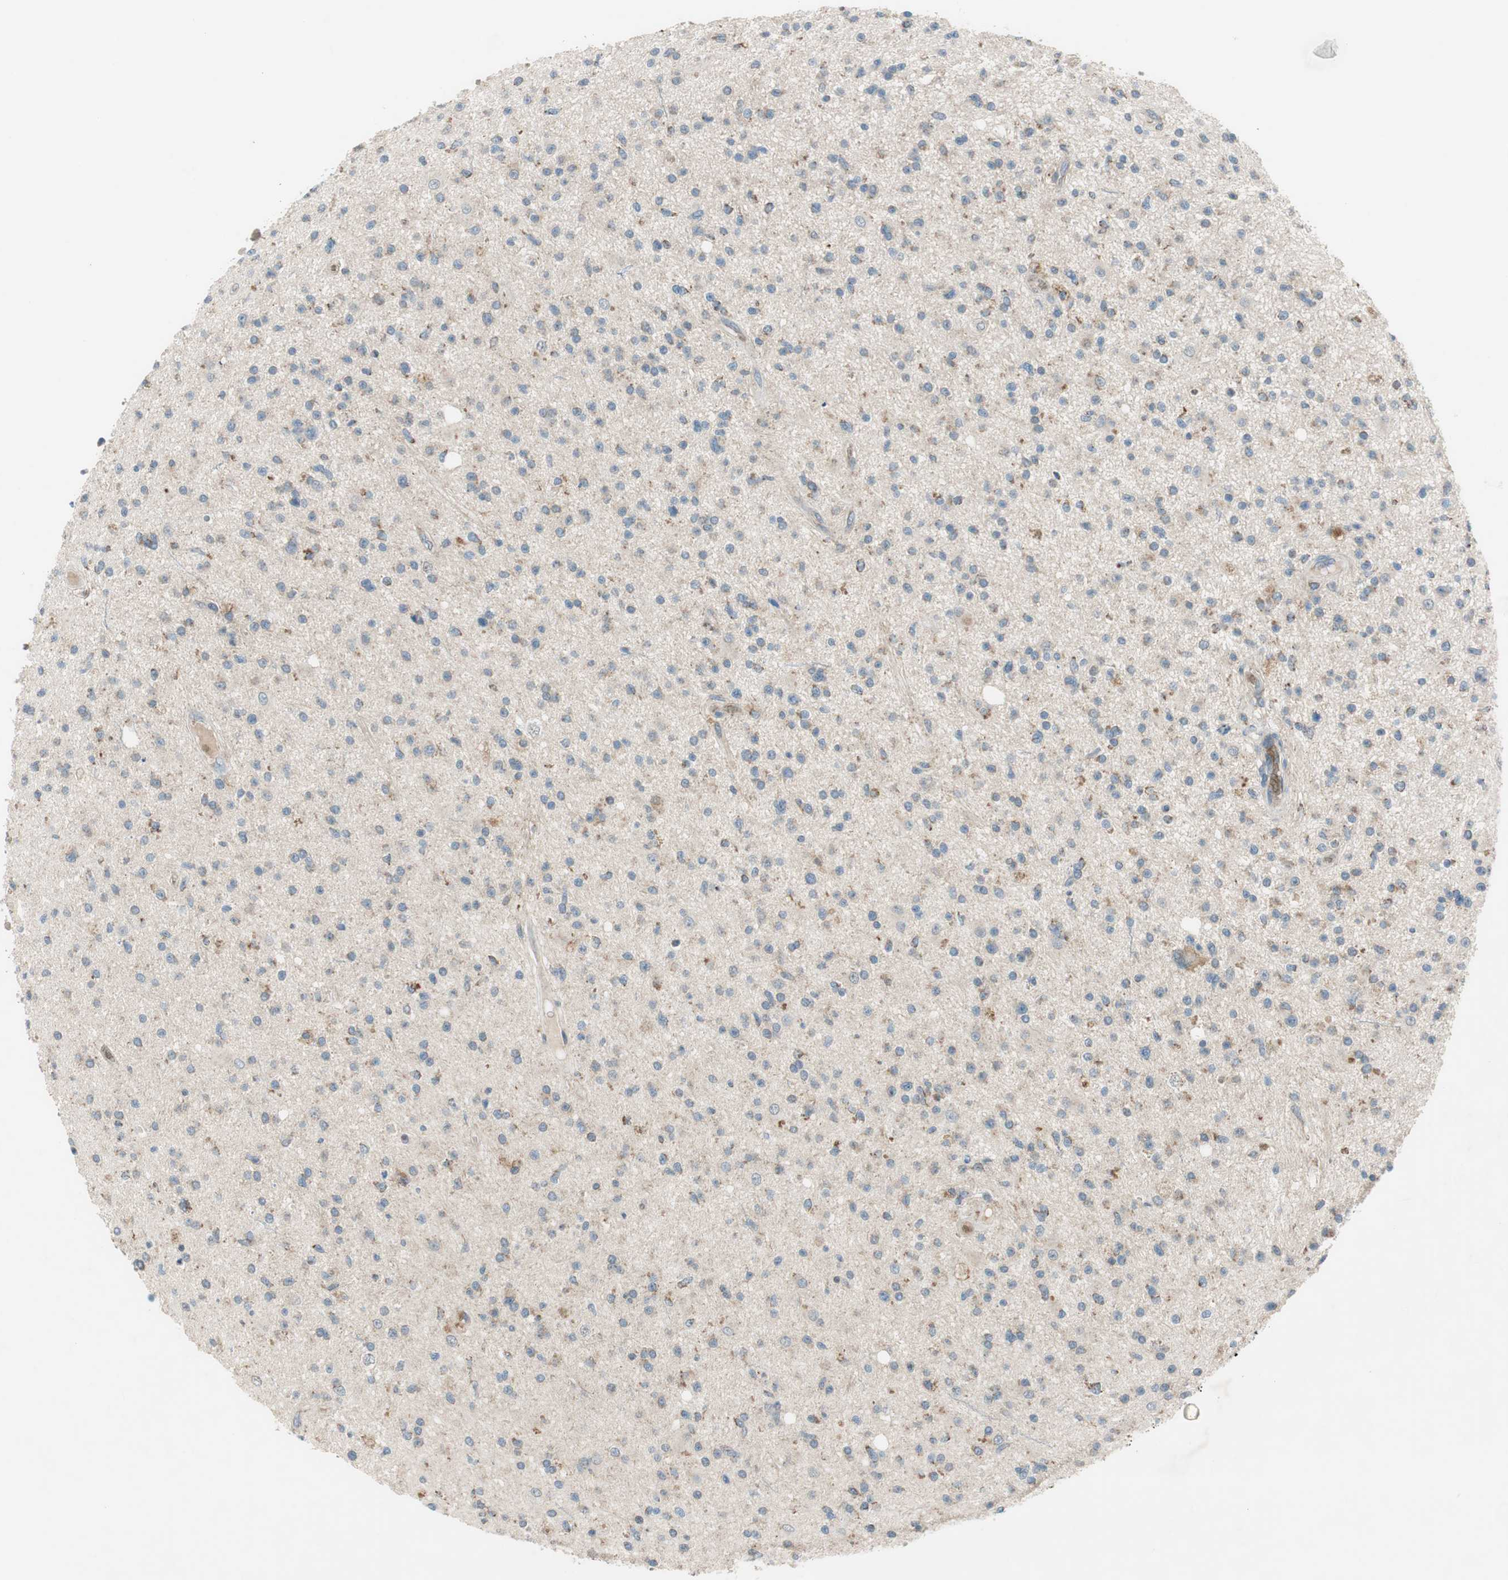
{"staining": {"intensity": "moderate", "quantity": "<25%", "location": "cytoplasmic/membranous"}, "tissue": "glioma", "cell_type": "Tumor cells", "image_type": "cancer", "snomed": [{"axis": "morphology", "description": "Glioma, malignant, High grade"}, {"axis": "topography", "description": "Brain"}], "caption": "The immunohistochemical stain shows moderate cytoplasmic/membranous staining in tumor cells of glioma tissue. Using DAB (3,3'-diaminobenzidine) (brown) and hematoxylin (blue) stains, captured at high magnification using brightfield microscopy.", "gene": "GYPC", "patient": {"sex": "male", "age": 33}}